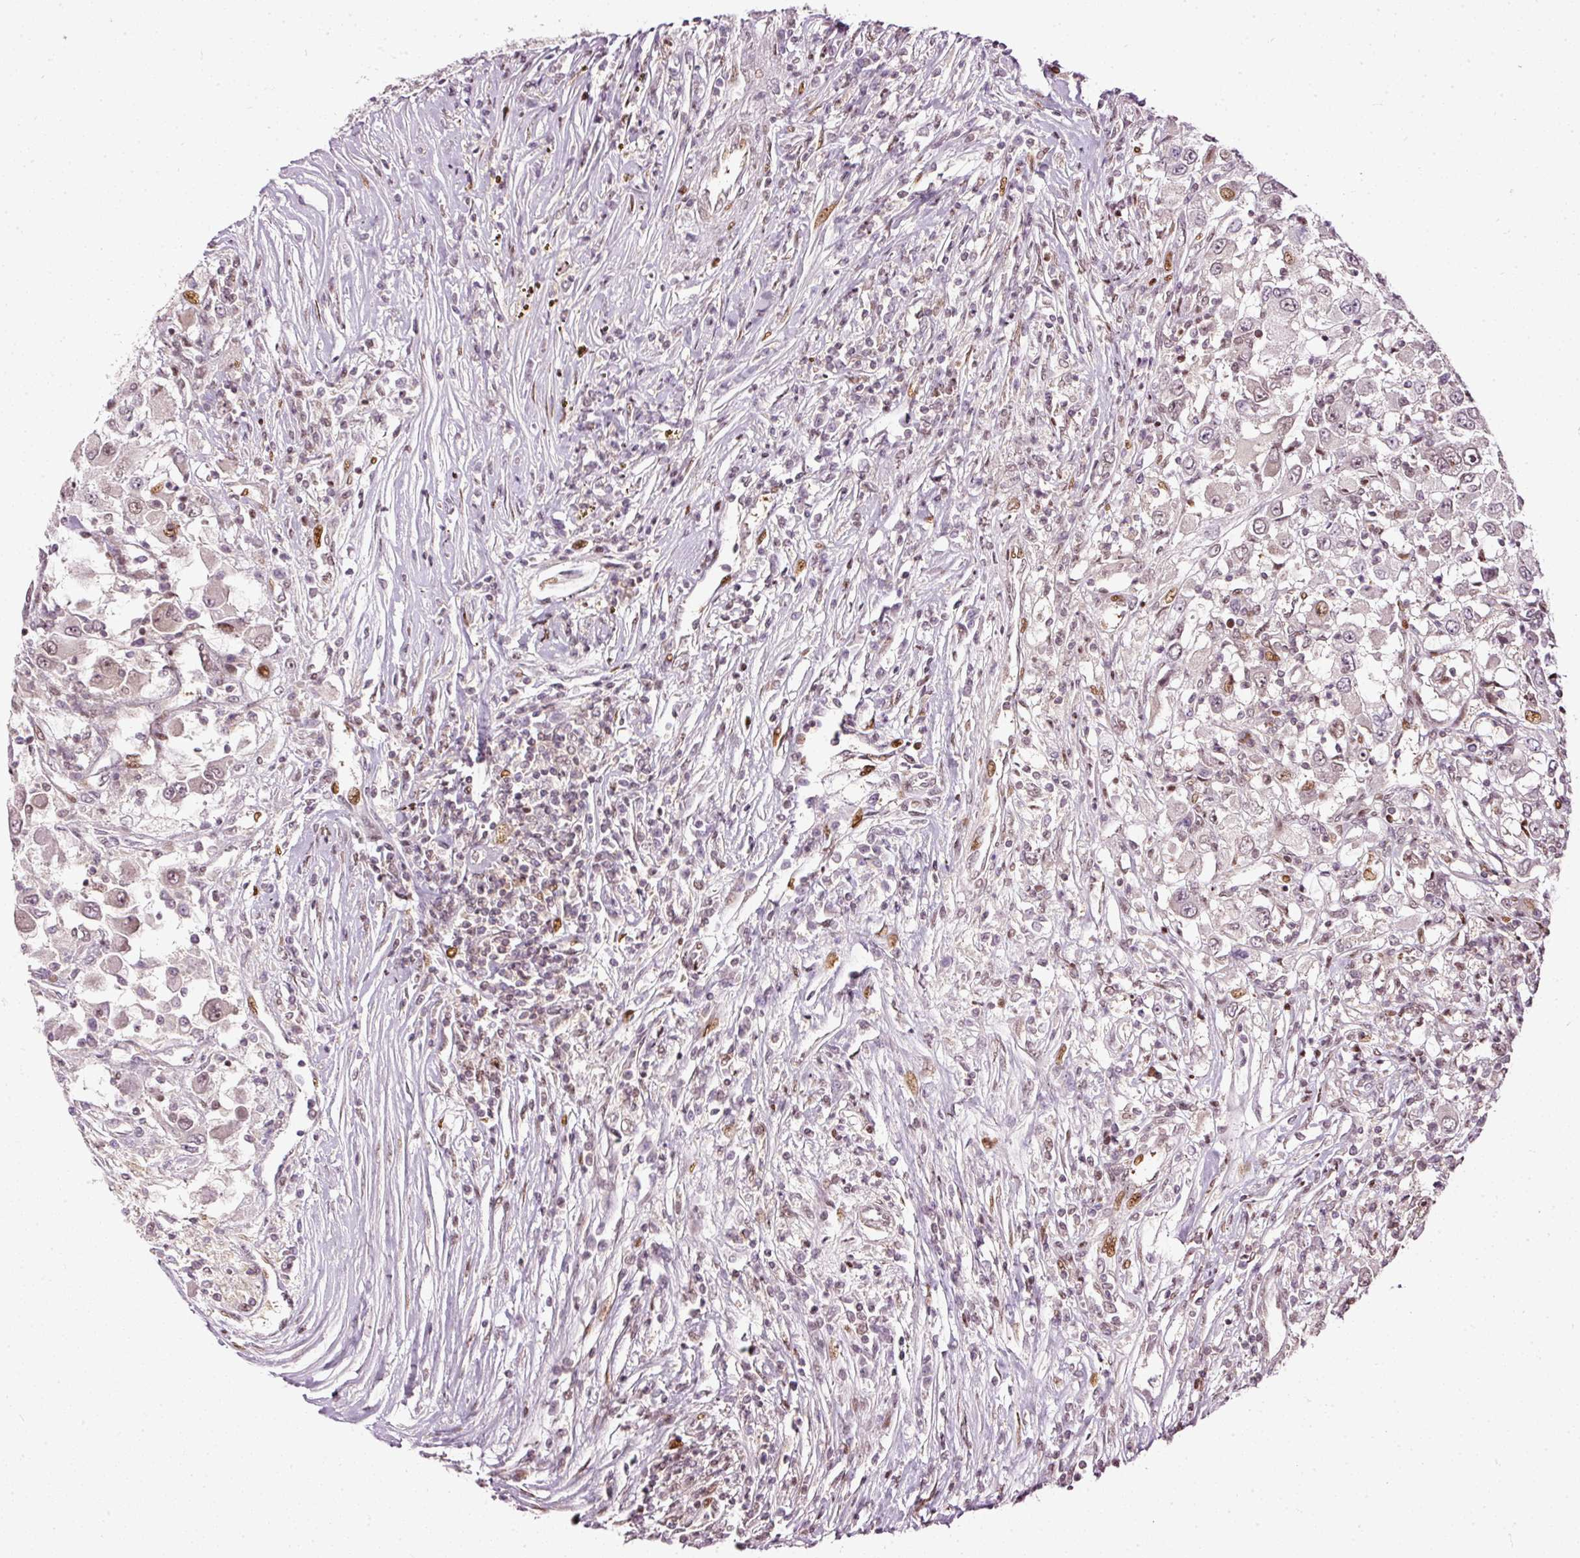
{"staining": {"intensity": "moderate", "quantity": "<25%", "location": "nuclear"}, "tissue": "renal cancer", "cell_type": "Tumor cells", "image_type": "cancer", "snomed": [{"axis": "morphology", "description": "Adenocarcinoma, NOS"}, {"axis": "topography", "description": "Kidney"}], "caption": "A brown stain highlights moderate nuclear staining of a protein in human renal cancer tumor cells.", "gene": "ZNF778", "patient": {"sex": "female", "age": 67}}